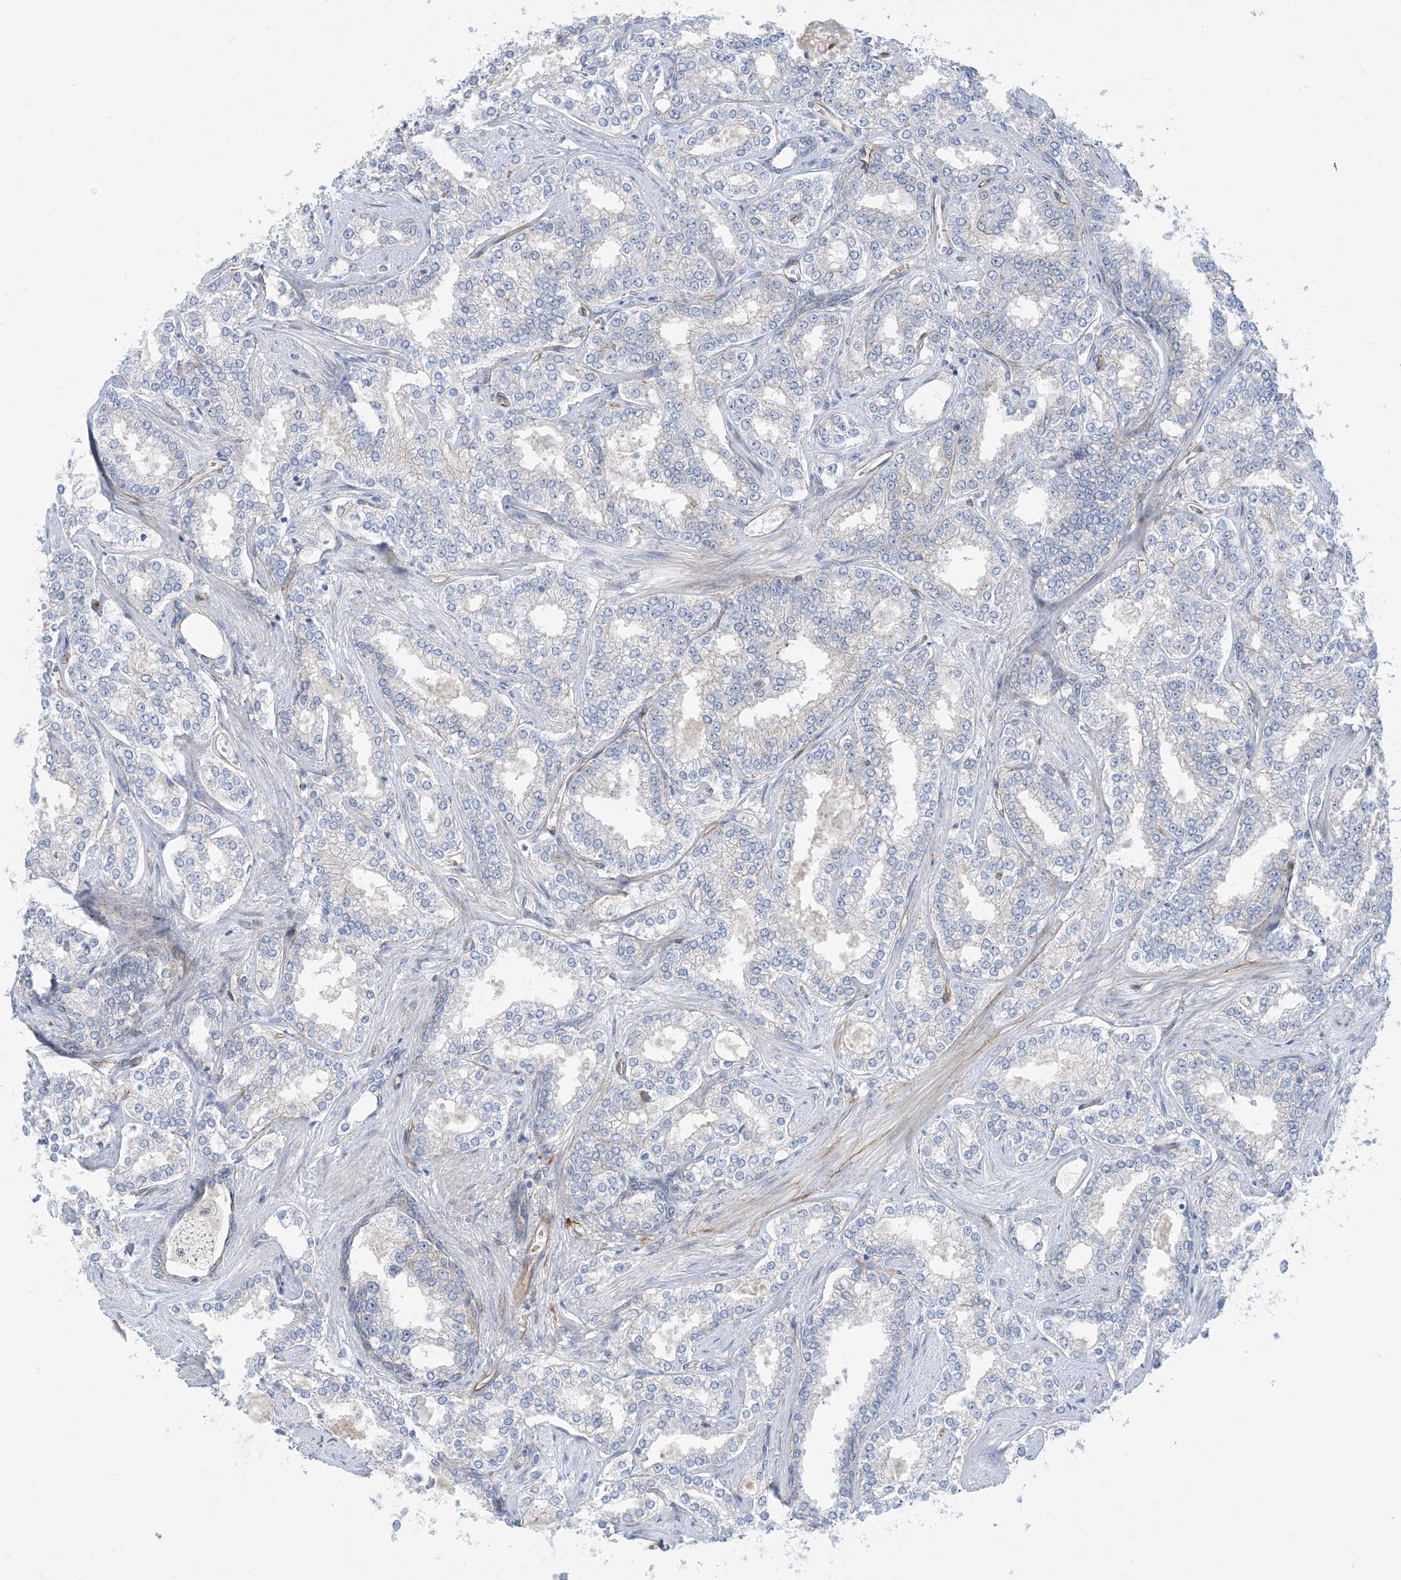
{"staining": {"intensity": "negative", "quantity": "none", "location": "none"}, "tissue": "prostate cancer", "cell_type": "Tumor cells", "image_type": "cancer", "snomed": [{"axis": "morphology", "description": "Normal tissue, NOS"}, {"axis": "morphology", "description": "Adenocarcinoma, High grade"}, {"axis": "topography", "description": "Prostate"}], "caption": "A high-resolution histopathology image shows IHC staining of high-grade adenocarcinoma (prostate), which reveals no significant staining in tumor cells. (DAB (3,3'-diaminobenzidine) immunohistochemistry visualized using brightfield microscopy, high magnification).", "gene": "MARS2", "patient": {"sex": "male", "age": 83}}